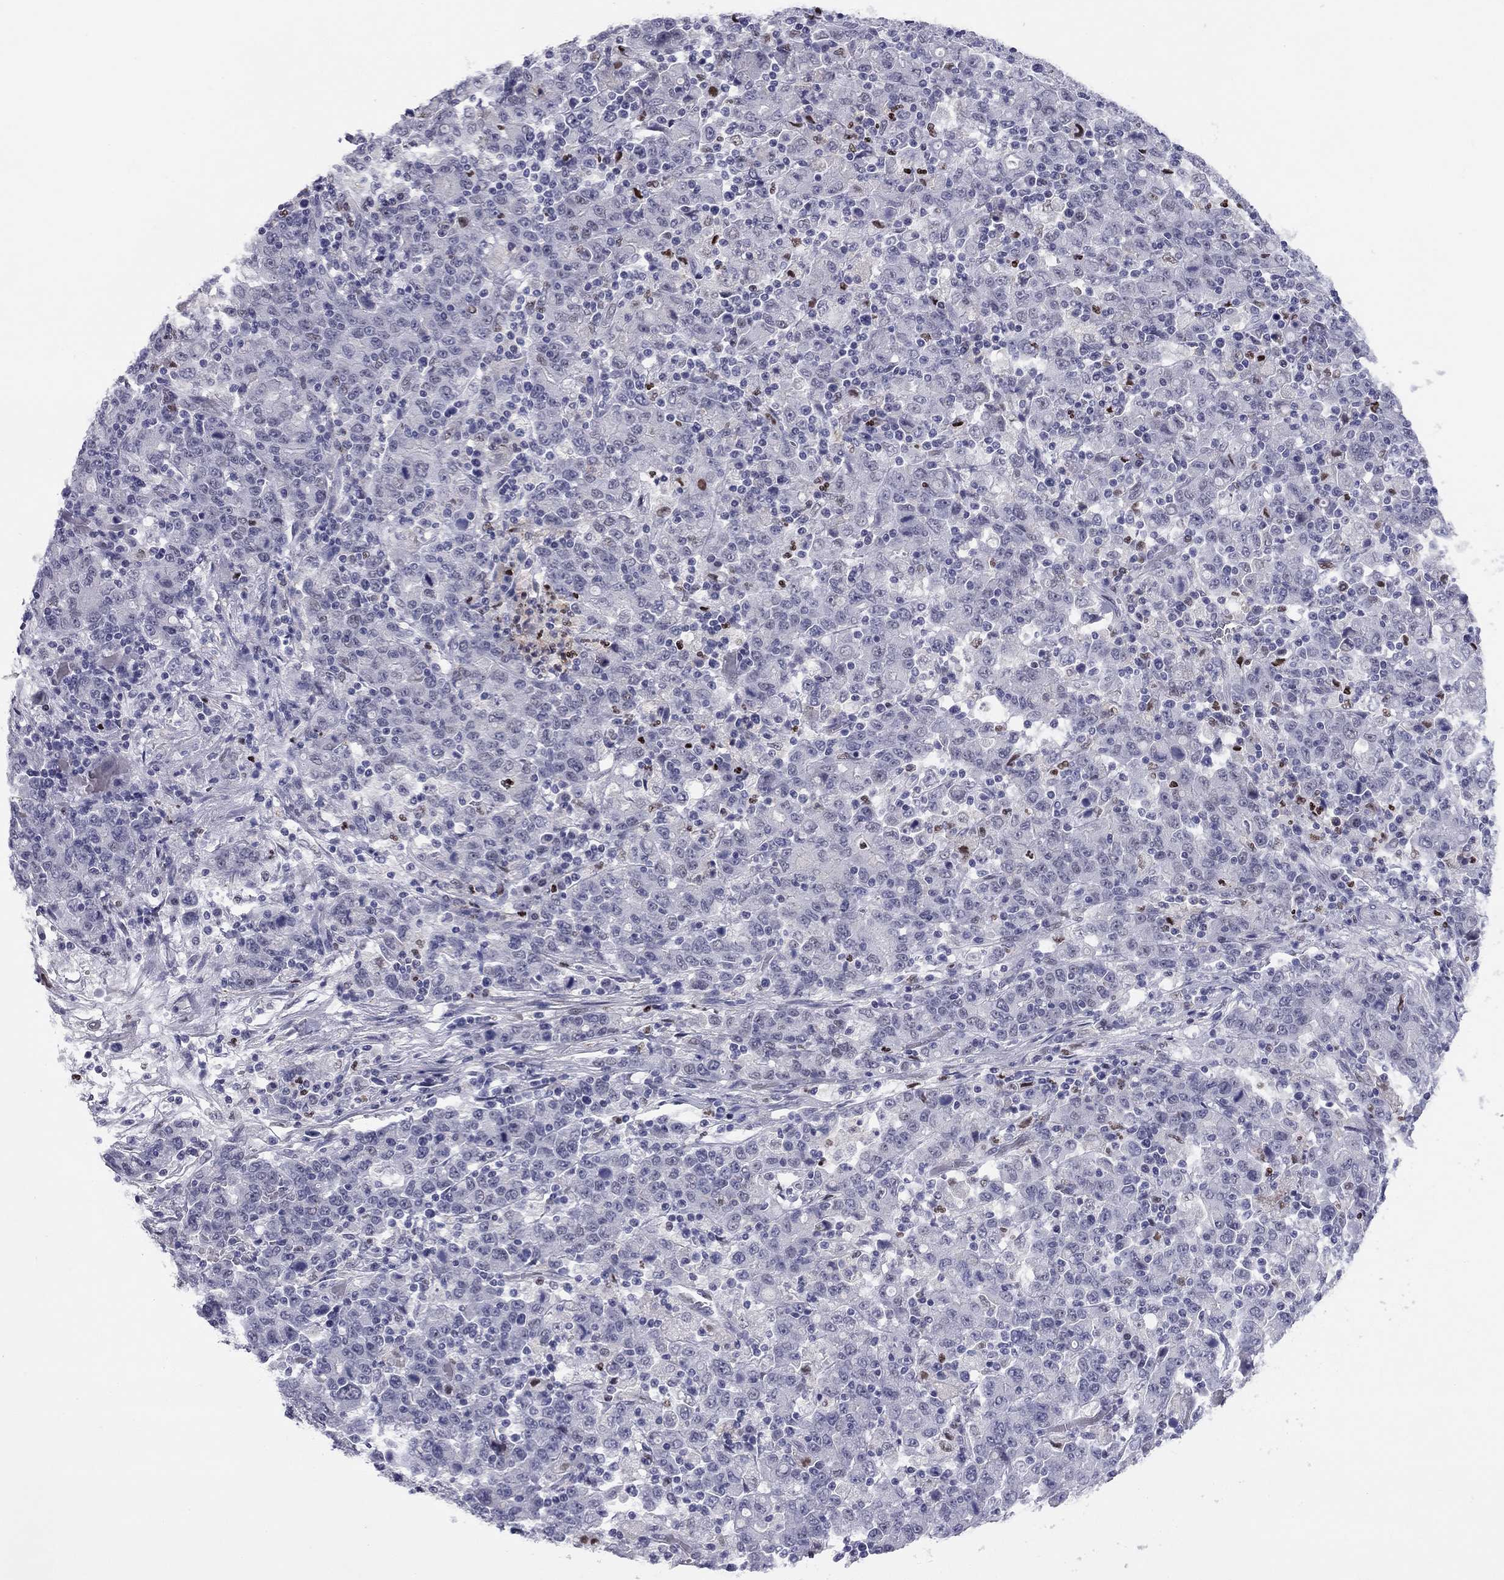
{"staining": {"intensity": "negative", "quantity": "none", "location": "none"}, "tissue": "stomach cancer", "cell_type": "Tumor cells", "image_type": "cancer", "snomed": [{"axis": "morphology", "description": "Adenocarcinoma, NOS"}, {"axis": "topography", "description": "Stomach, upper"}], "caption": "The image shows no staining of tumor cells in stomach cancer (adenocarcinoma).", "gene": "PCGF3", "patient": {"sex": "male", "age": 69}}